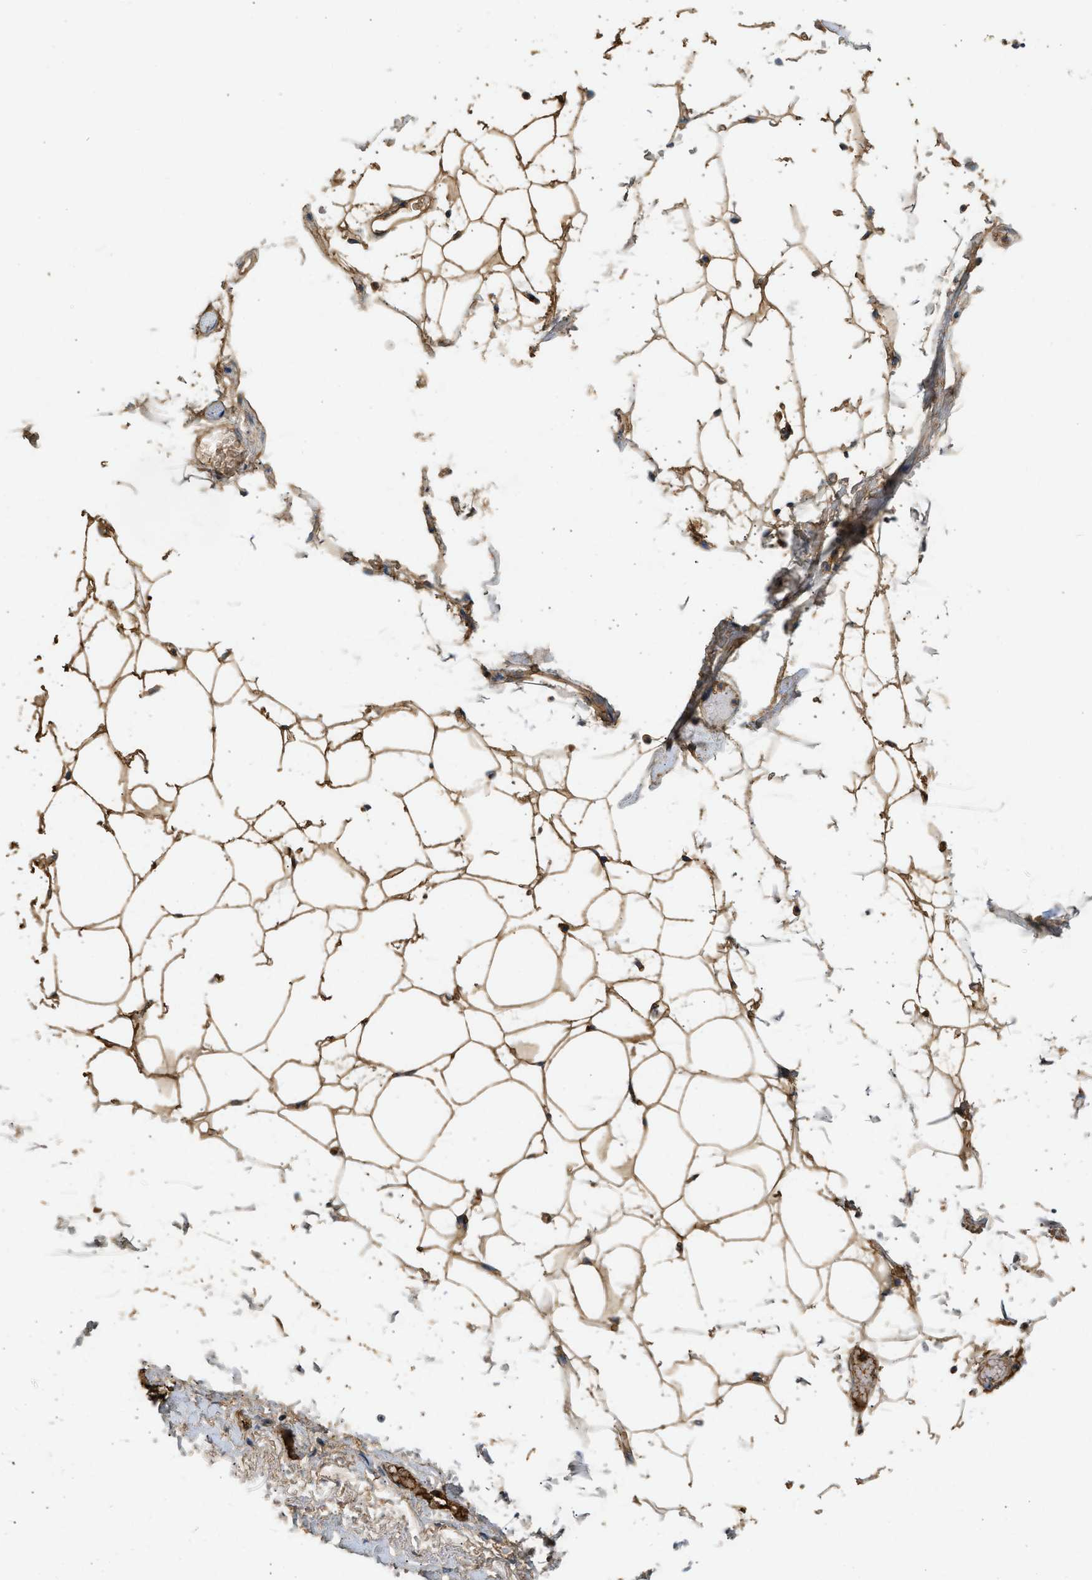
{"staining": {"intensity": "strong", "quantity": ">75%", "location": "cytoplasmic/membranous"}, "tissue": "adipose tissue", "cell_type": "Adipocytes", "image_type": "normal", "snomed": [{"axis": "morphology", "description": "Normal tissue, NOS"}, {"axis": "topography", "description": "Breast"}, {"axis": "topography", "description": "Soft tissue"}], "caption": "DAB immunohistochemical staining of unremarkable adipose tissue displays strong cytoplasmic/membranous protein expression in about >75% of adipocytes. (IHC, brightfield microscopy, high magnification).", "gene": "F8", "patient": {"sex": "female", "age": 75}}